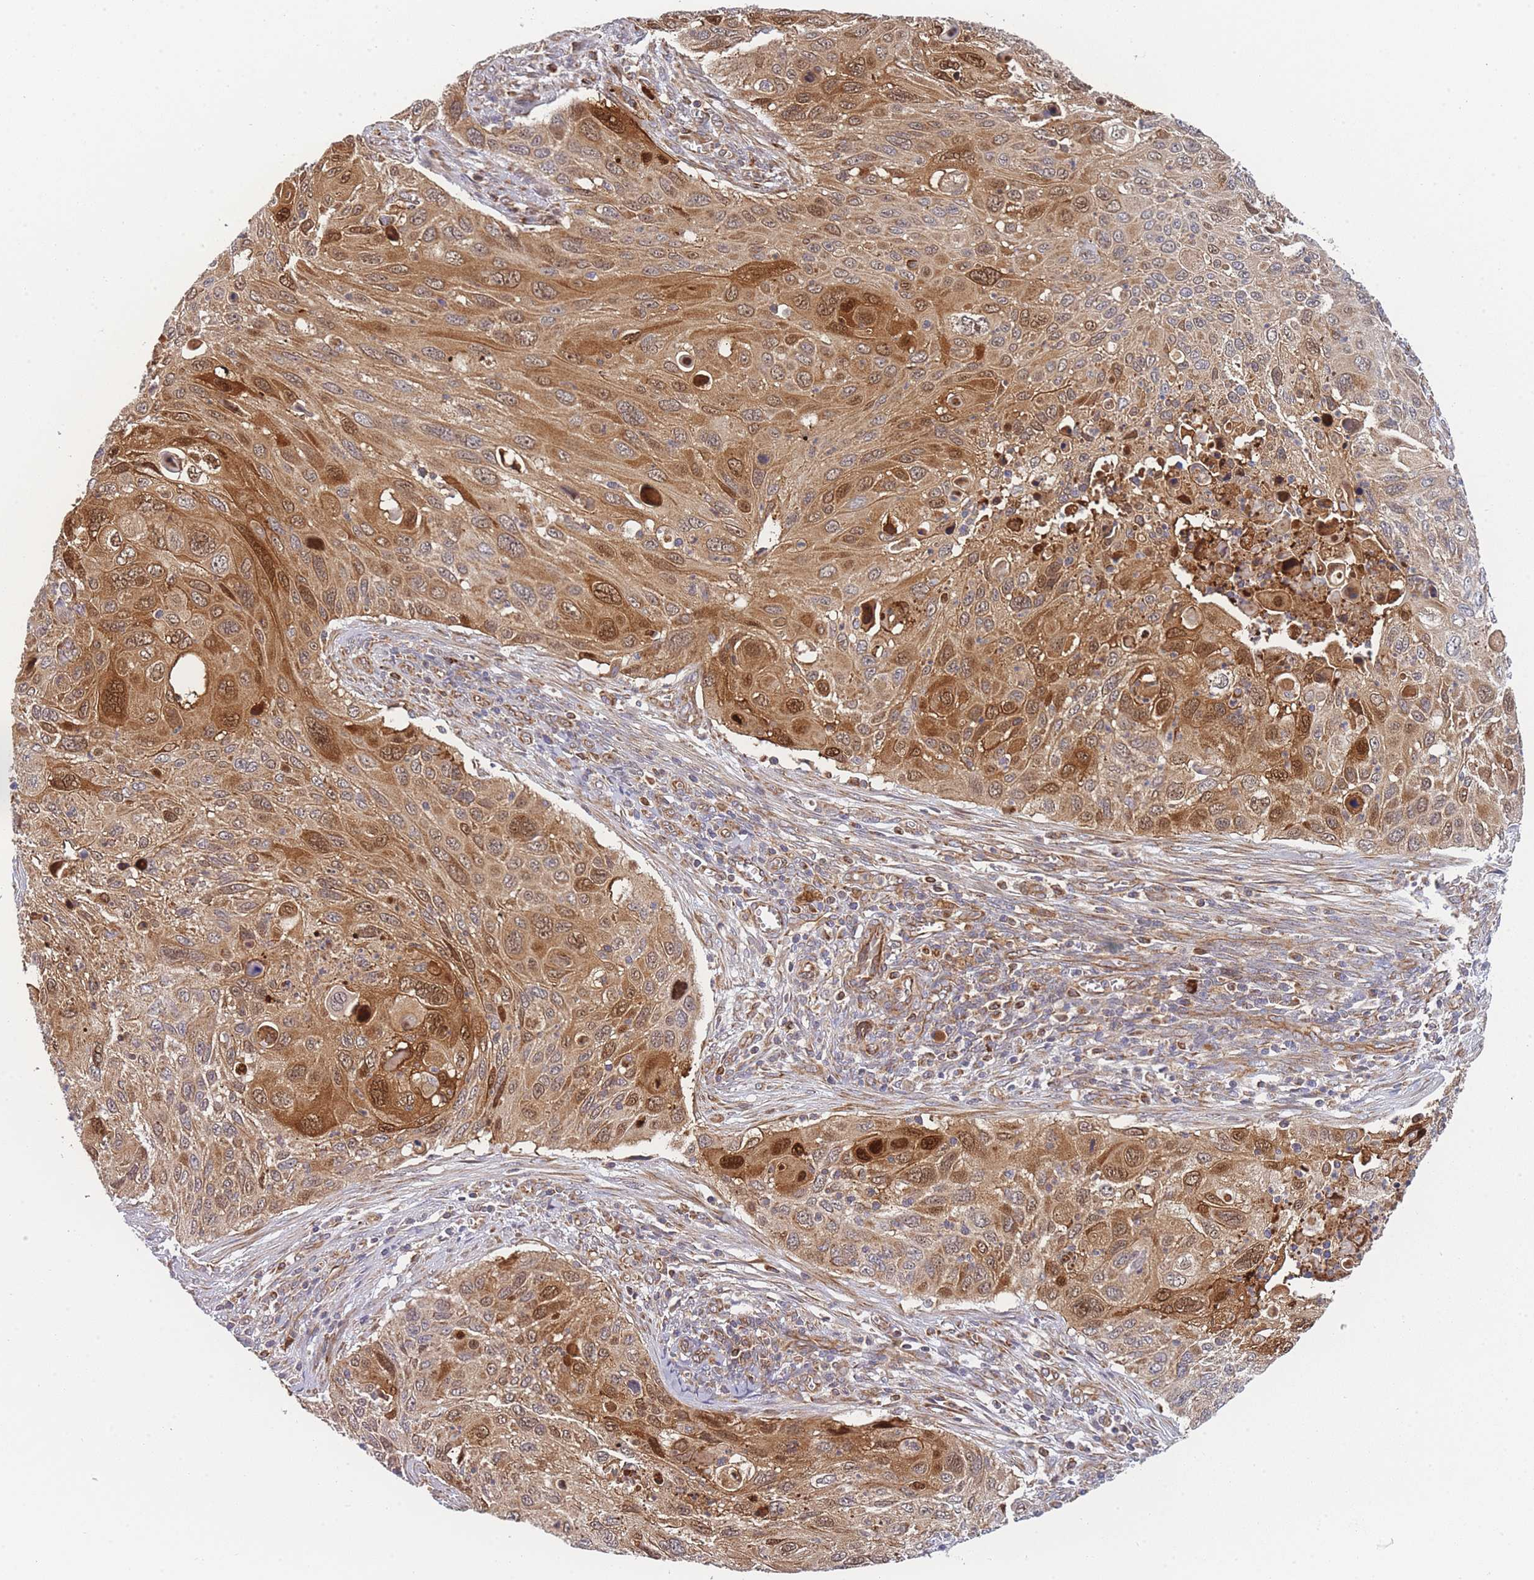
{"staining": {"intensity": "strong", "quantity": "25%-75%", "location": "cytoplasmic/membranous,nuclear"}, "tissue": "cervical cancer", "cell_type": "Tumor cells", "image_type": "cancer", "snomed": [{"axis": "morphology", "description": "Squamous cell carcinoma, NOS"}, {"axis": "topography", "description": "Cervix"}], "caption": "Strong cytoplasmic/membranous and nuclear staining for a protein is appreciated in approximately 25%-75% of tumor cells of cervical cancer (squamous cell carcinoma) using immunohistochemistry.", "gene": "MTRES1", "patient": {"sex": "female", "age": 70}}